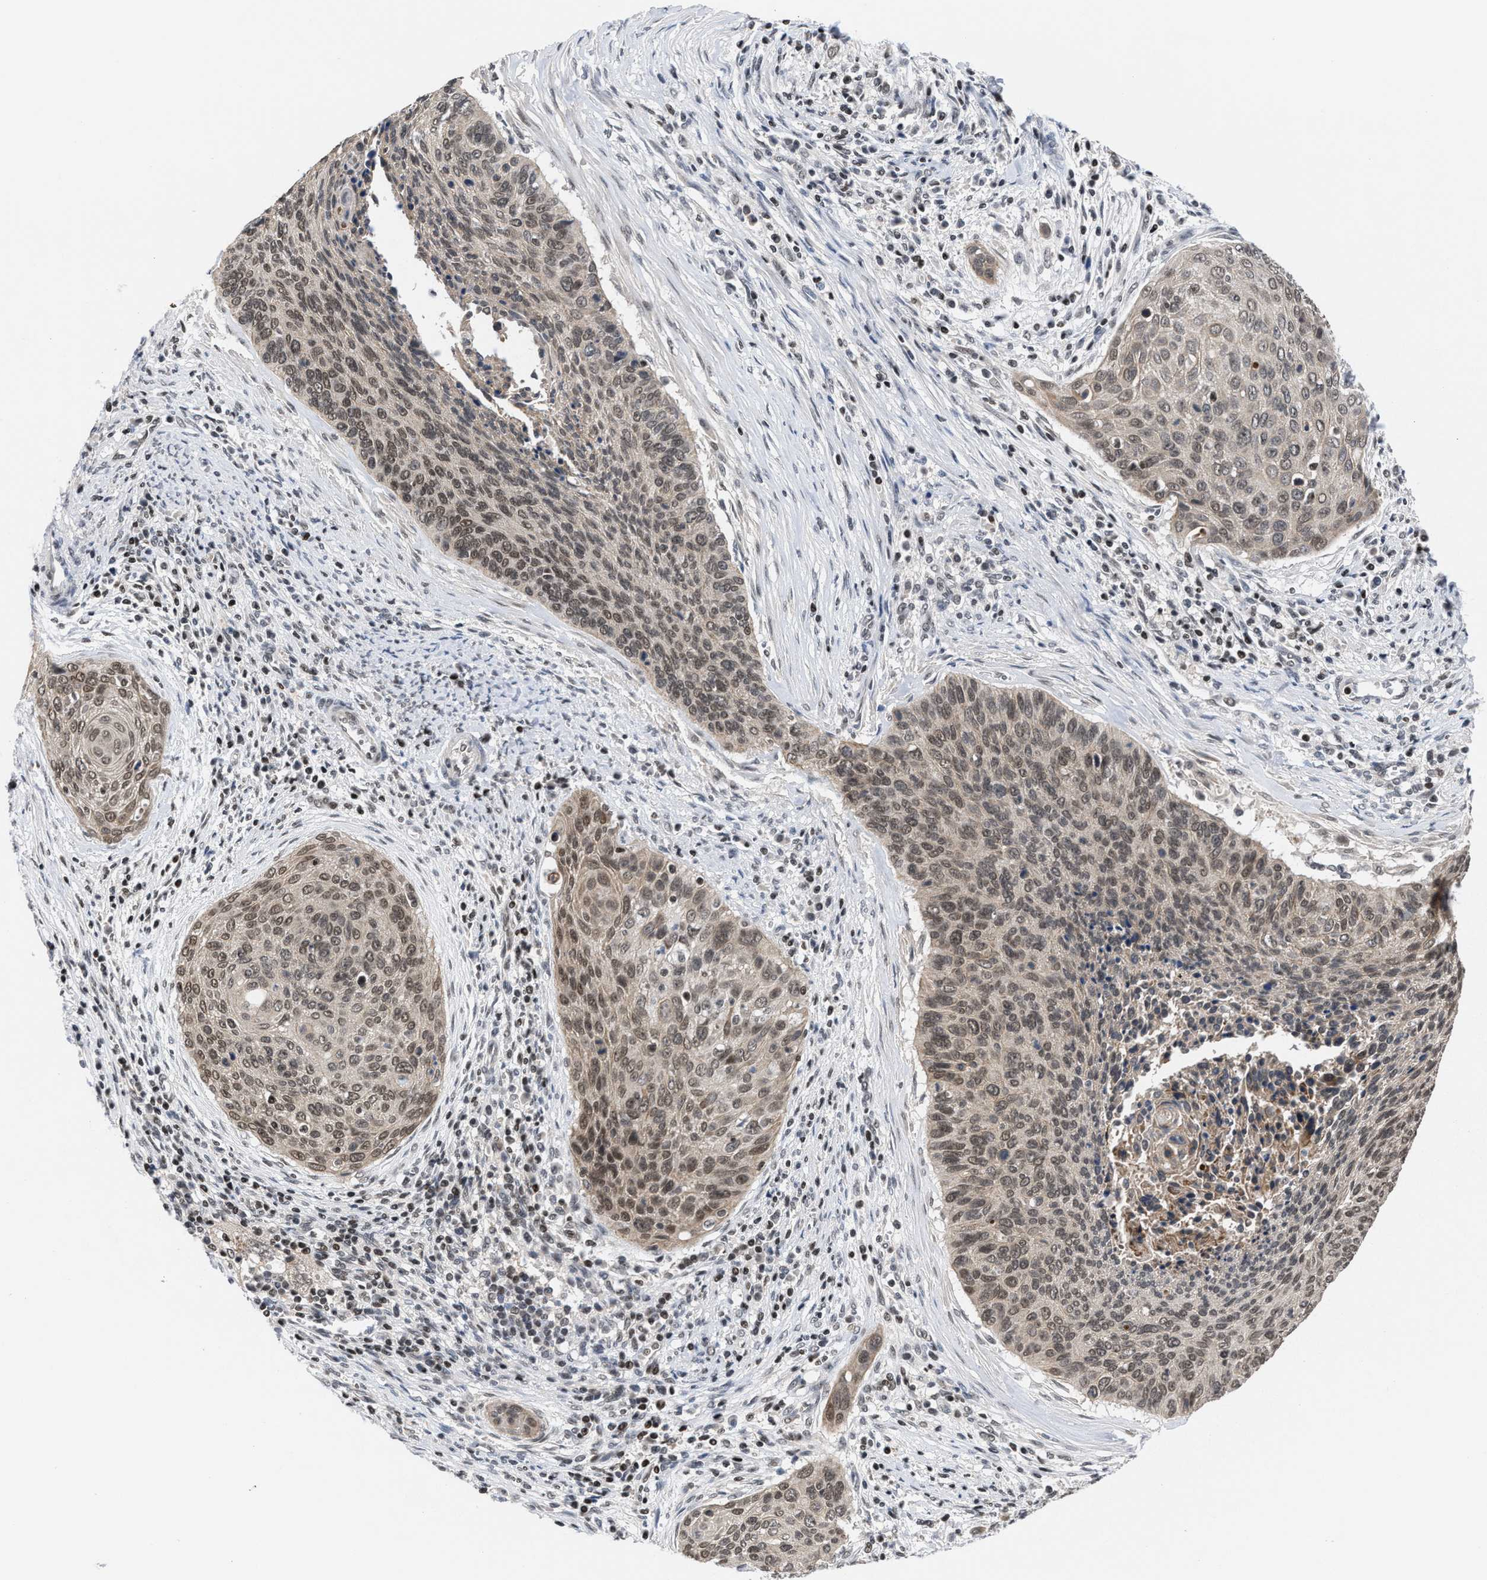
{"staining": {"intensity": "weak", "quantity": ">75%", "location": "cytoplasmic/membranous,nuclear"}, "tissue": "cervical cancer", "cell_type": "Tumor cells", "image_type": "cancer", "snomed": [{"axis": "morphology", "description": "Squamous cell carcinoma, NOS"}, {"axis": "topography", "description": "Cervix"}], "caption": "The image displays a brown stain indicating the presence of a protein in the cytoplasmic/membranous and nuclear of tumor cells in cervical squamous cell carcinoma.", "gene": "C9orf78", "patient": {"sex": "female", "age": 55}}